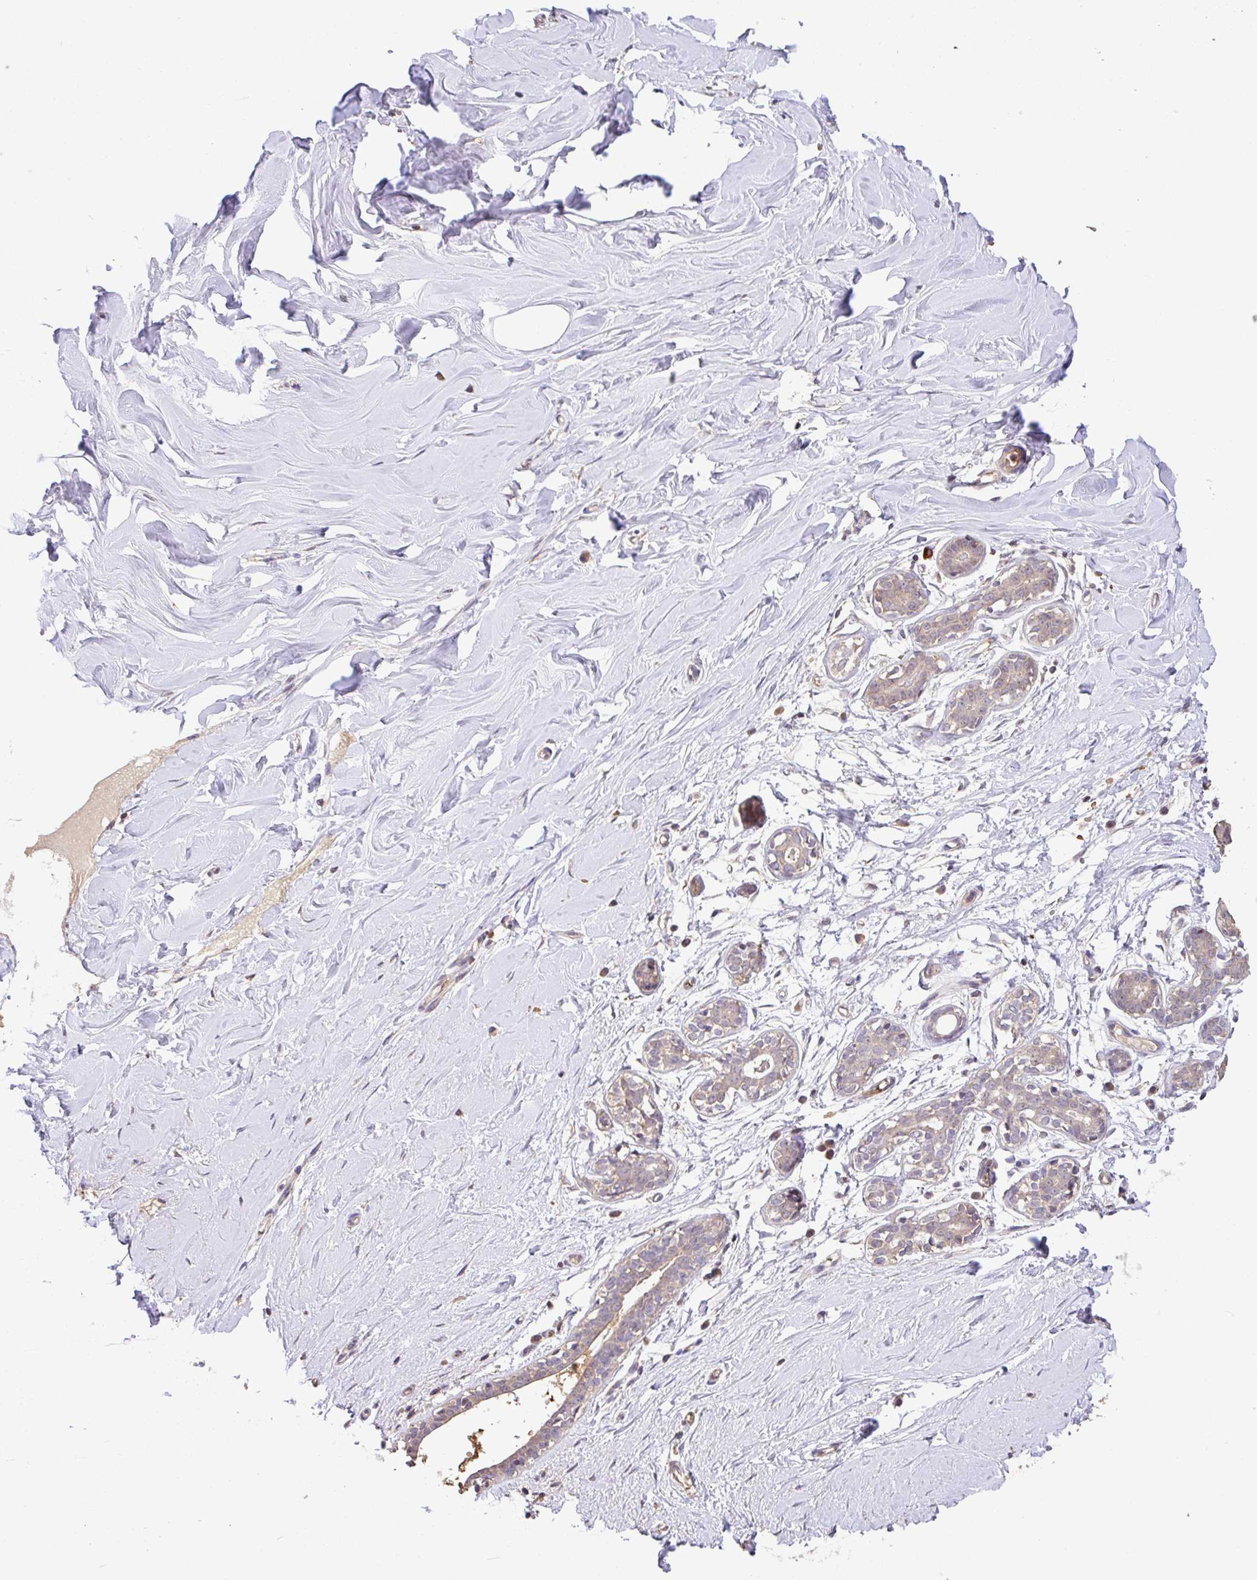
{"staining": {"intensity": "negative", "quantity": "none", "location": "none"}, "tissue": "breast", "cell_type": "Adipocytes", "image_type": "normal", "snomed": [{"axis": "morphology", "description": "Normal tissue, NOS"}, {"axis": "topography", "description": "Breast"}], "caption": "Immunohistochemistry image of unremarkable breast: breast stained with DAB shows no significant protein staining in adipocytes.", "gene": "C1QTNF9B", "patient": {"sex": "female", "age": 27}}